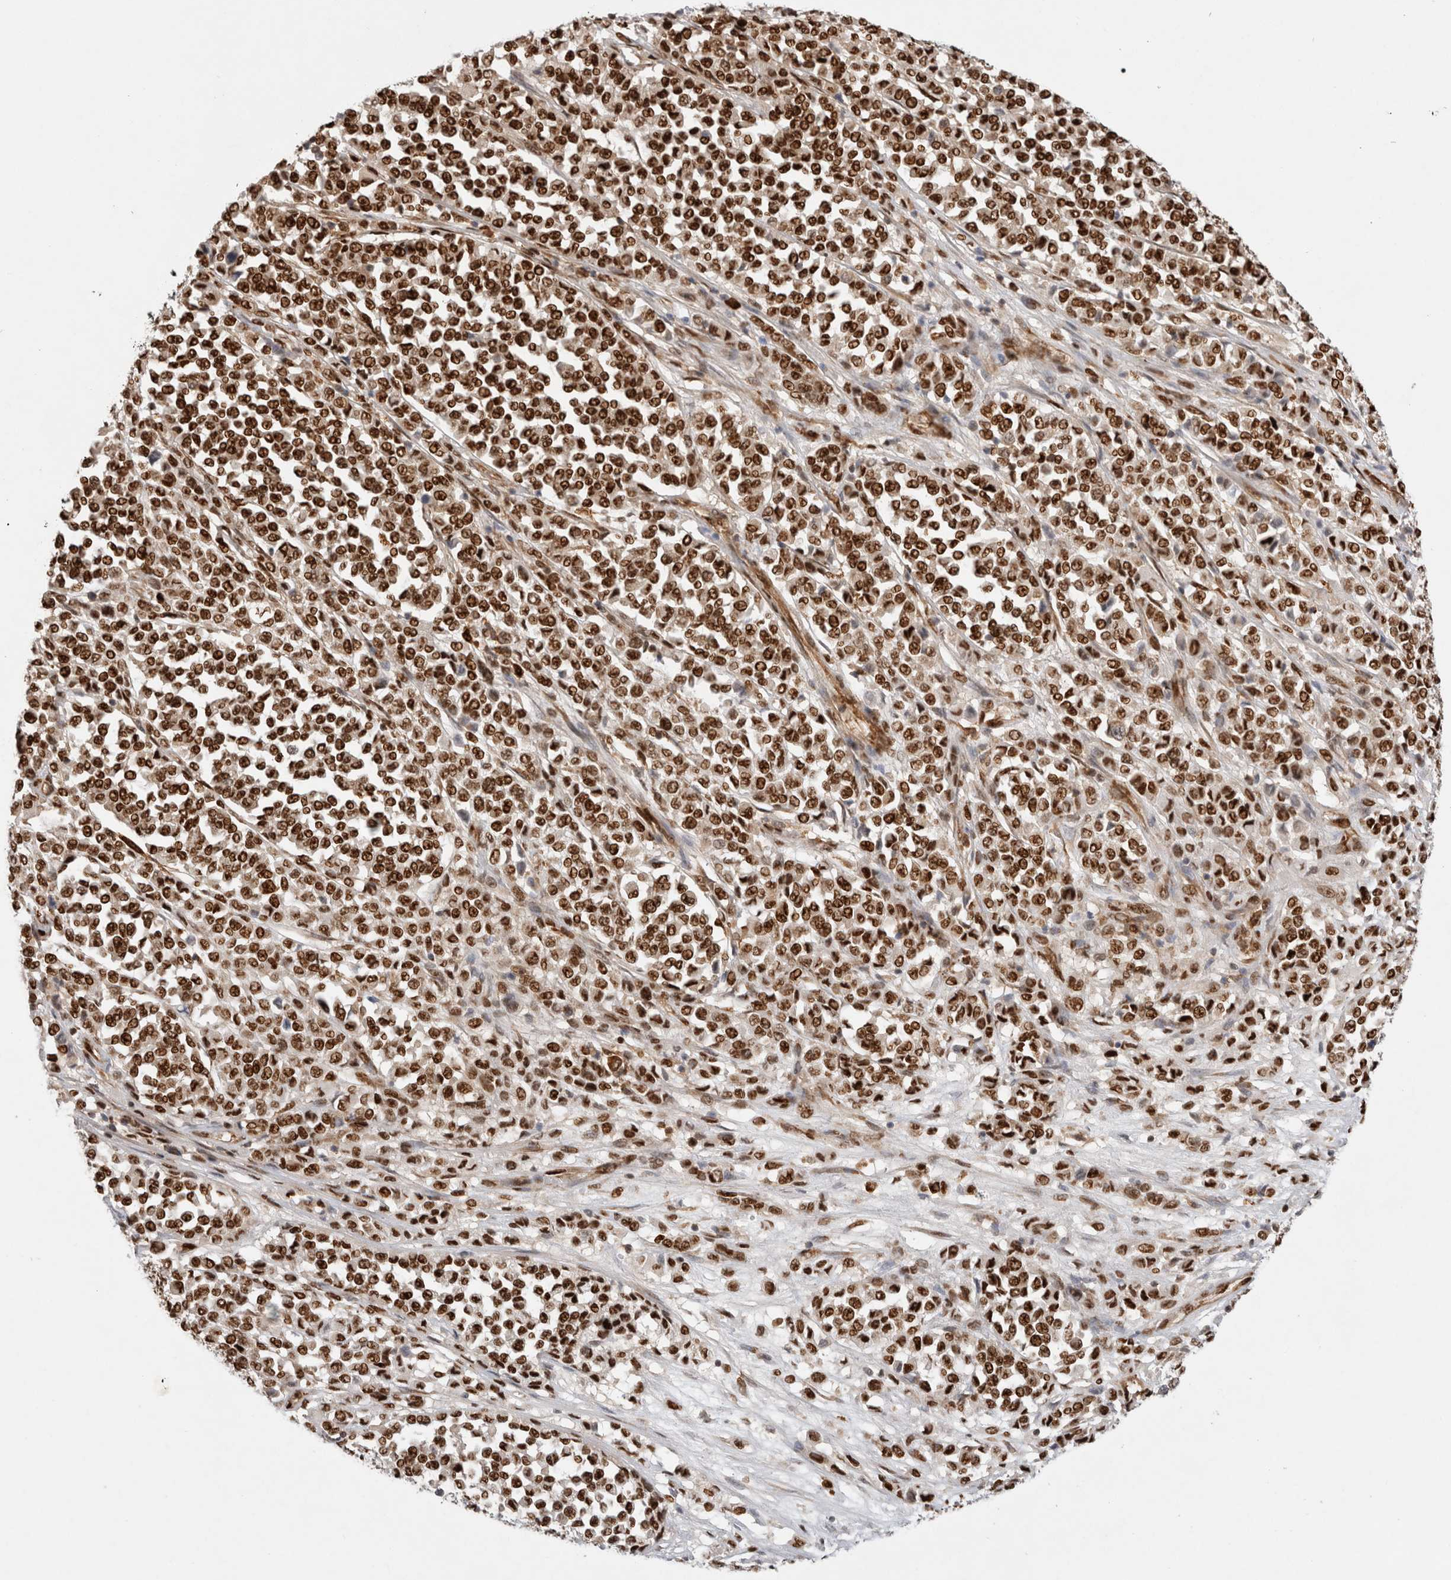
{"staining": {"intensity": "strong", "quantity": ">75%", "location": "nuclear"}, "tissue": "melanoma", "cell_type": "Tumor cells", "image_type": "cancer", "snomed": [{"axis": "morphology", "description": "Malignant melanoma, Metastatic site"}, {"axis": "topography", "description": "Pancreas"}], "caption": "A micrograph showing strong nuclear positivity in approximately >75% of tumor cells in malignant melanoma (metastatic site), as visualized by brown immunohistochemical staining.", "gene": "TCF4", "patient": {"sex": "female", "age": 30}}